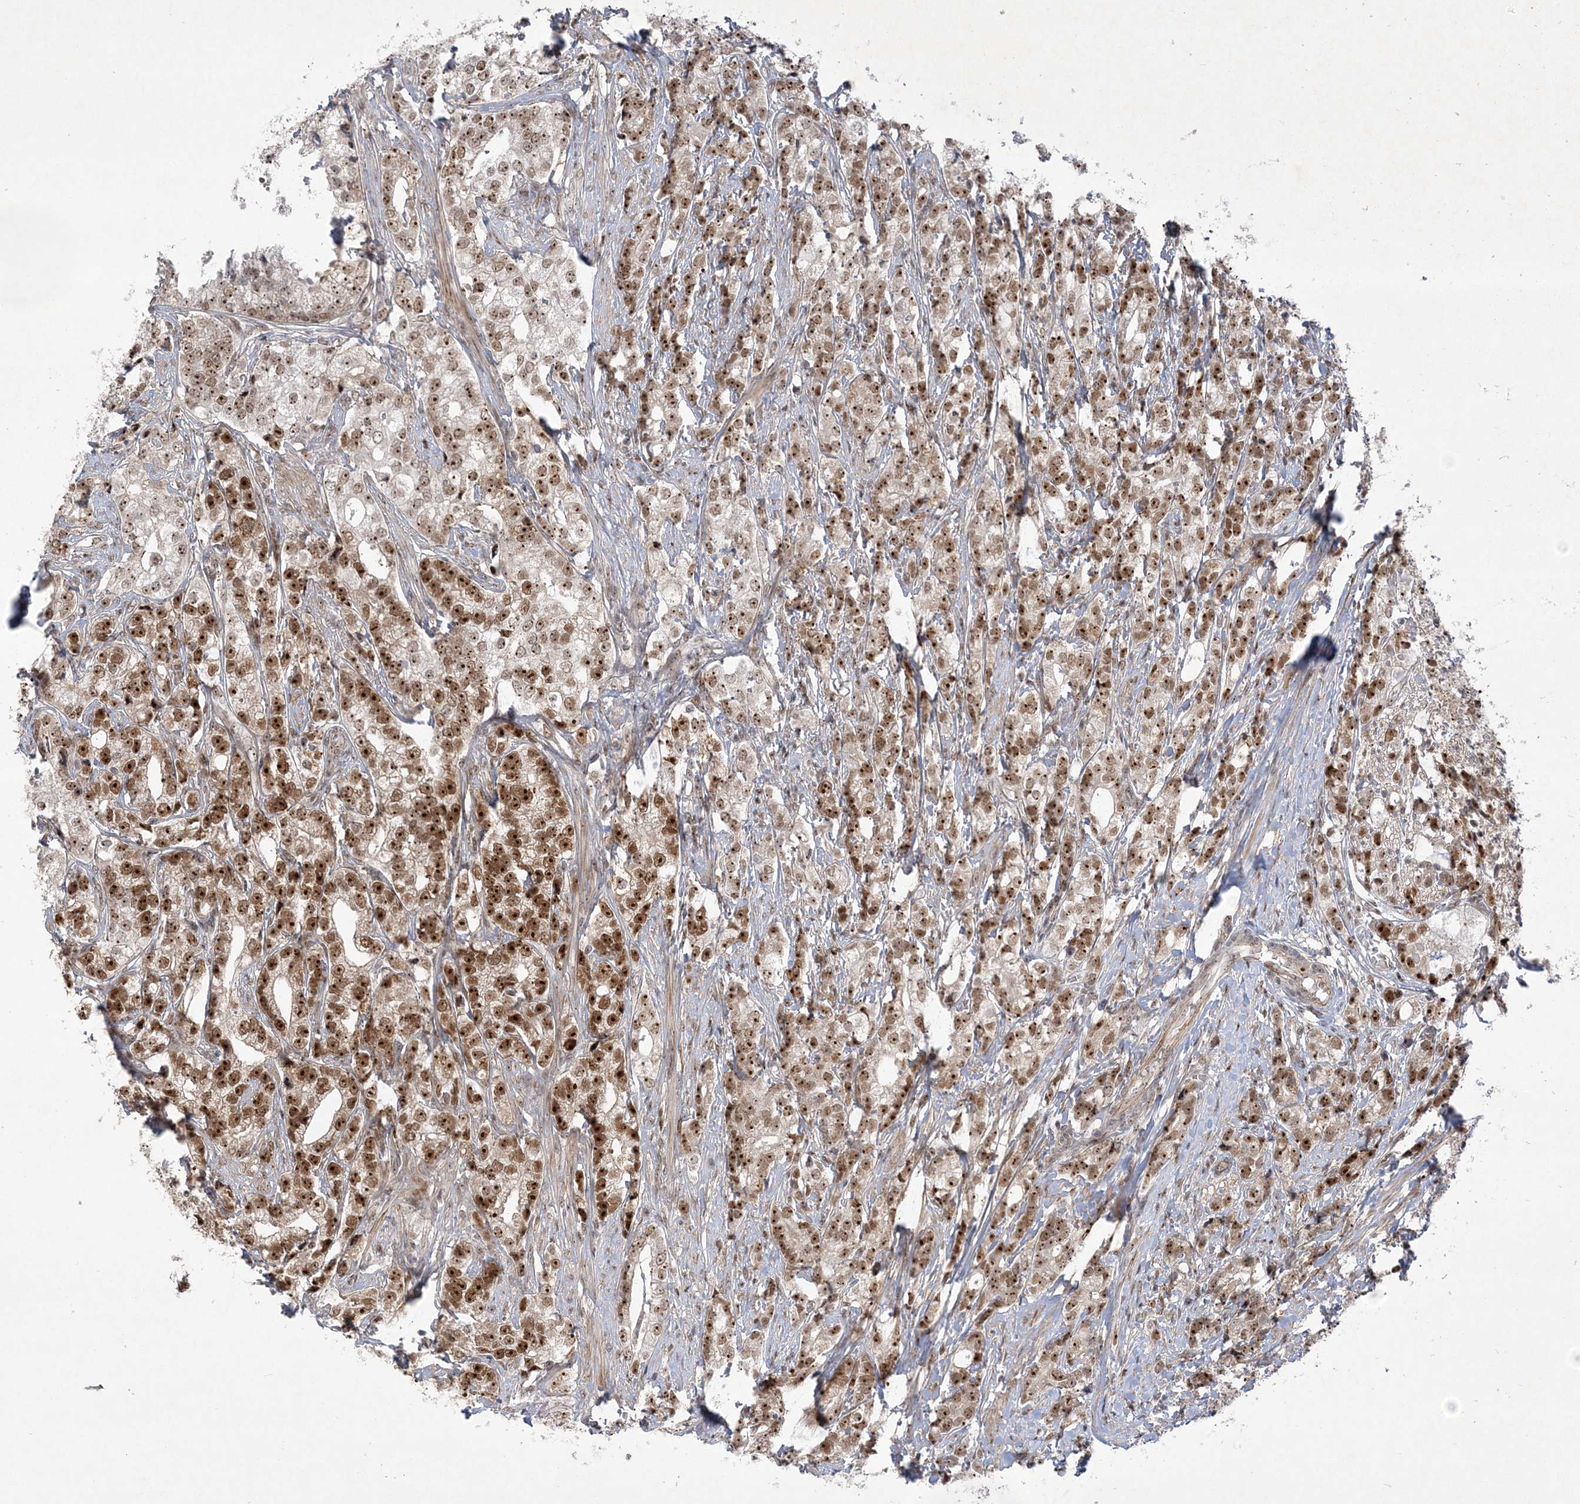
{"staining": {"intensity": "strong", "quantity": "25%-75%", "location": "cytoplasmic/membranous,nuclear"}, "tissue": "prostate cancer", "cell_type": "Tumor cells", "image_type": "cancer", "snomed": [{"axis": "morphology", "description": "Adenocarcinoma, High grade"}, {"axis": "topography", "description": "Prostate"}], "caption": "Immunohistochemistry (IHC) histopathology image of prostate cancer (high-grade adenocarcinoma) stained for a protein (brown), which reveals high levels of strong cytoplasmic/membranous and nuclear positivity in about 25%-75% of tumor cells.", "gene": "NPM3", "patient": {"sex": "male", "age": 69}}